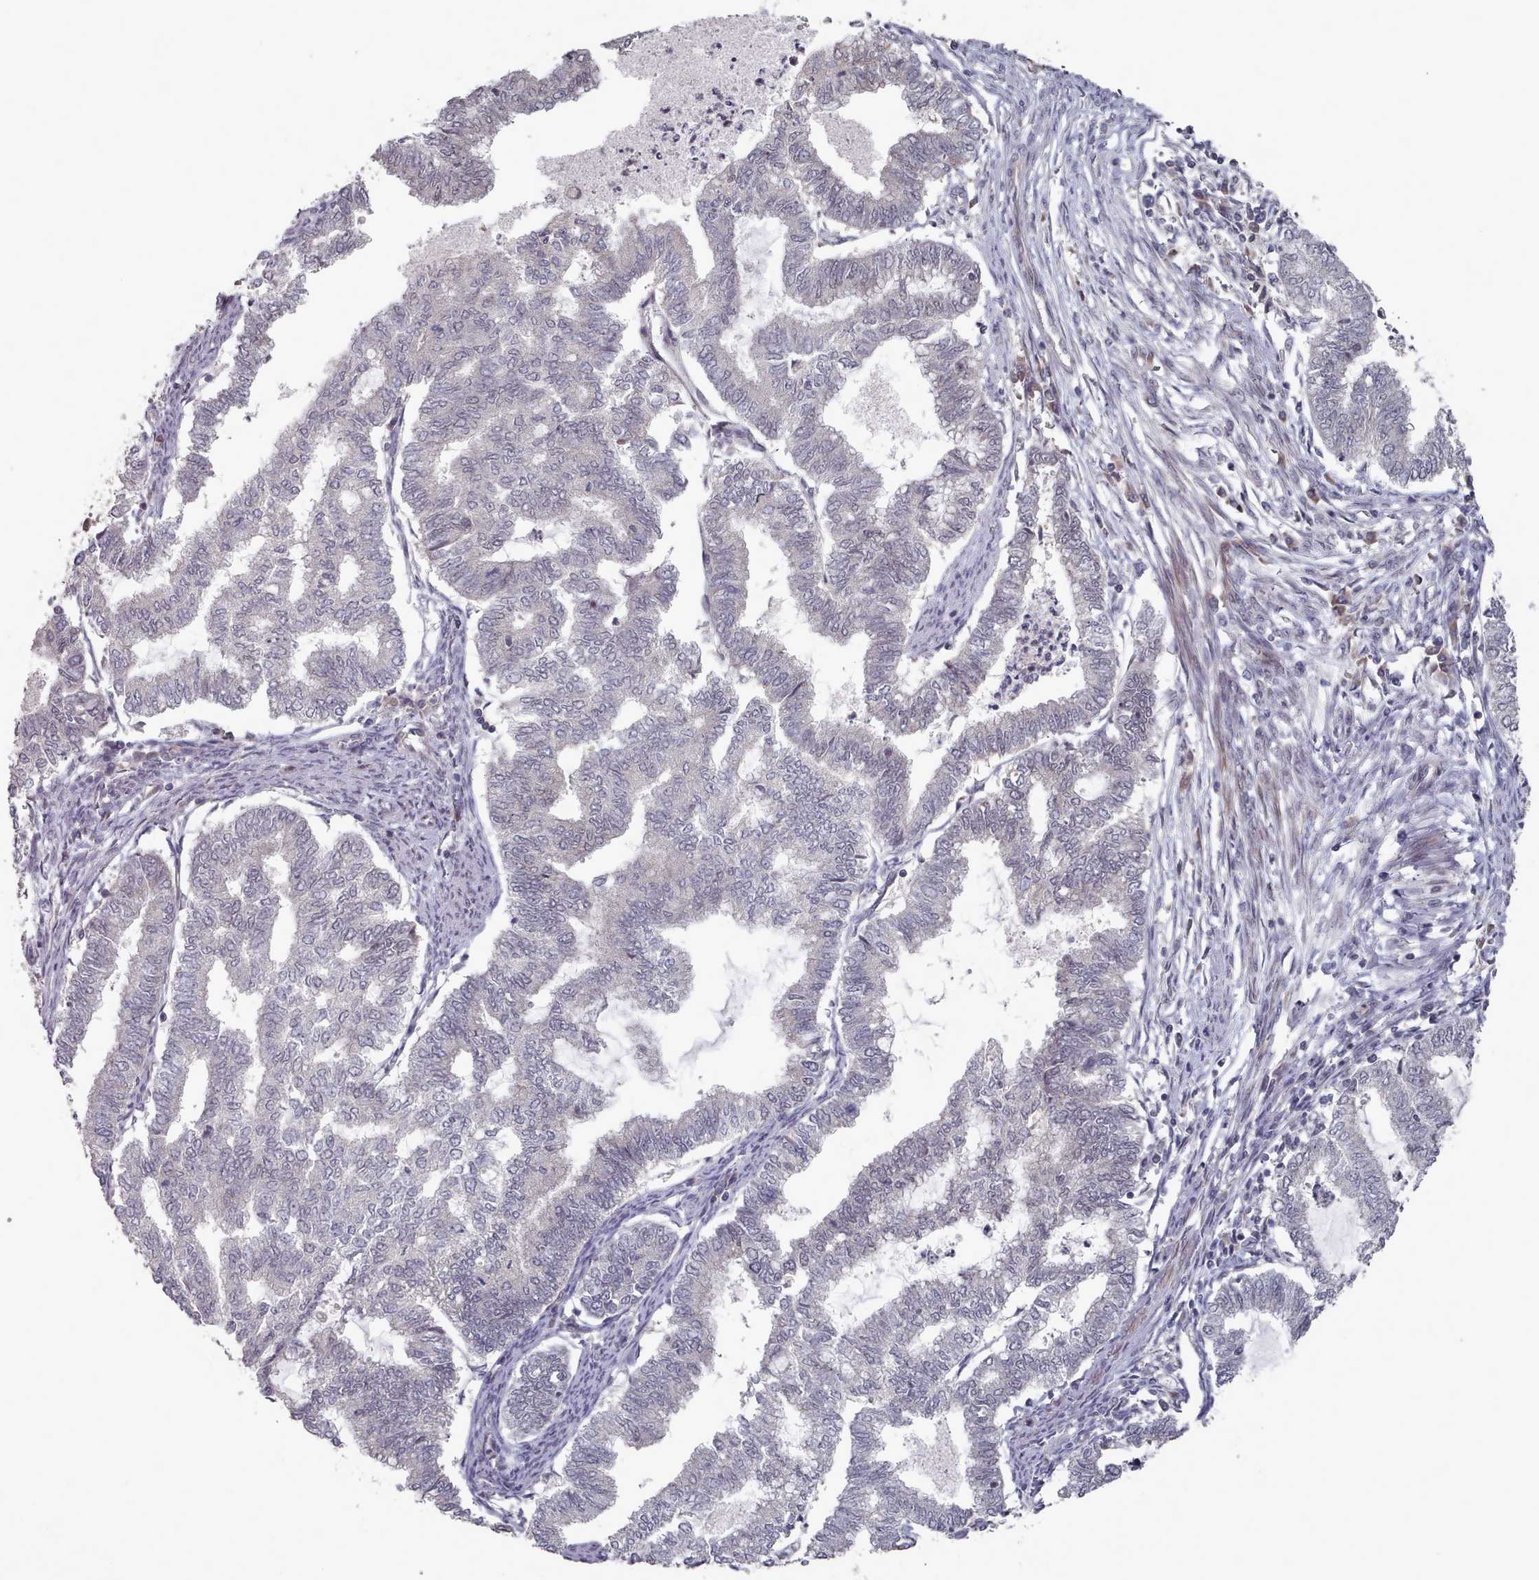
{"staining": {"intensity": "negative", "quantity": "none", "location": "none"}, "tissue": "endometrial cancer", "cell_type": "Tumor cells", "image_type": "cancer", "snomed": [{"axis": "morphology", "description": "Adenocarcinoma, NOS"}, {"axis": "topography", "description": "Endometrium"}], "caption": "A histopathology image of endometrial cancer (adenocarcinoma) stained for a protein displays no brown staining in tumor cells.", "gene": "HYAL3", "patient": {"sex": "female", "age": 79}}